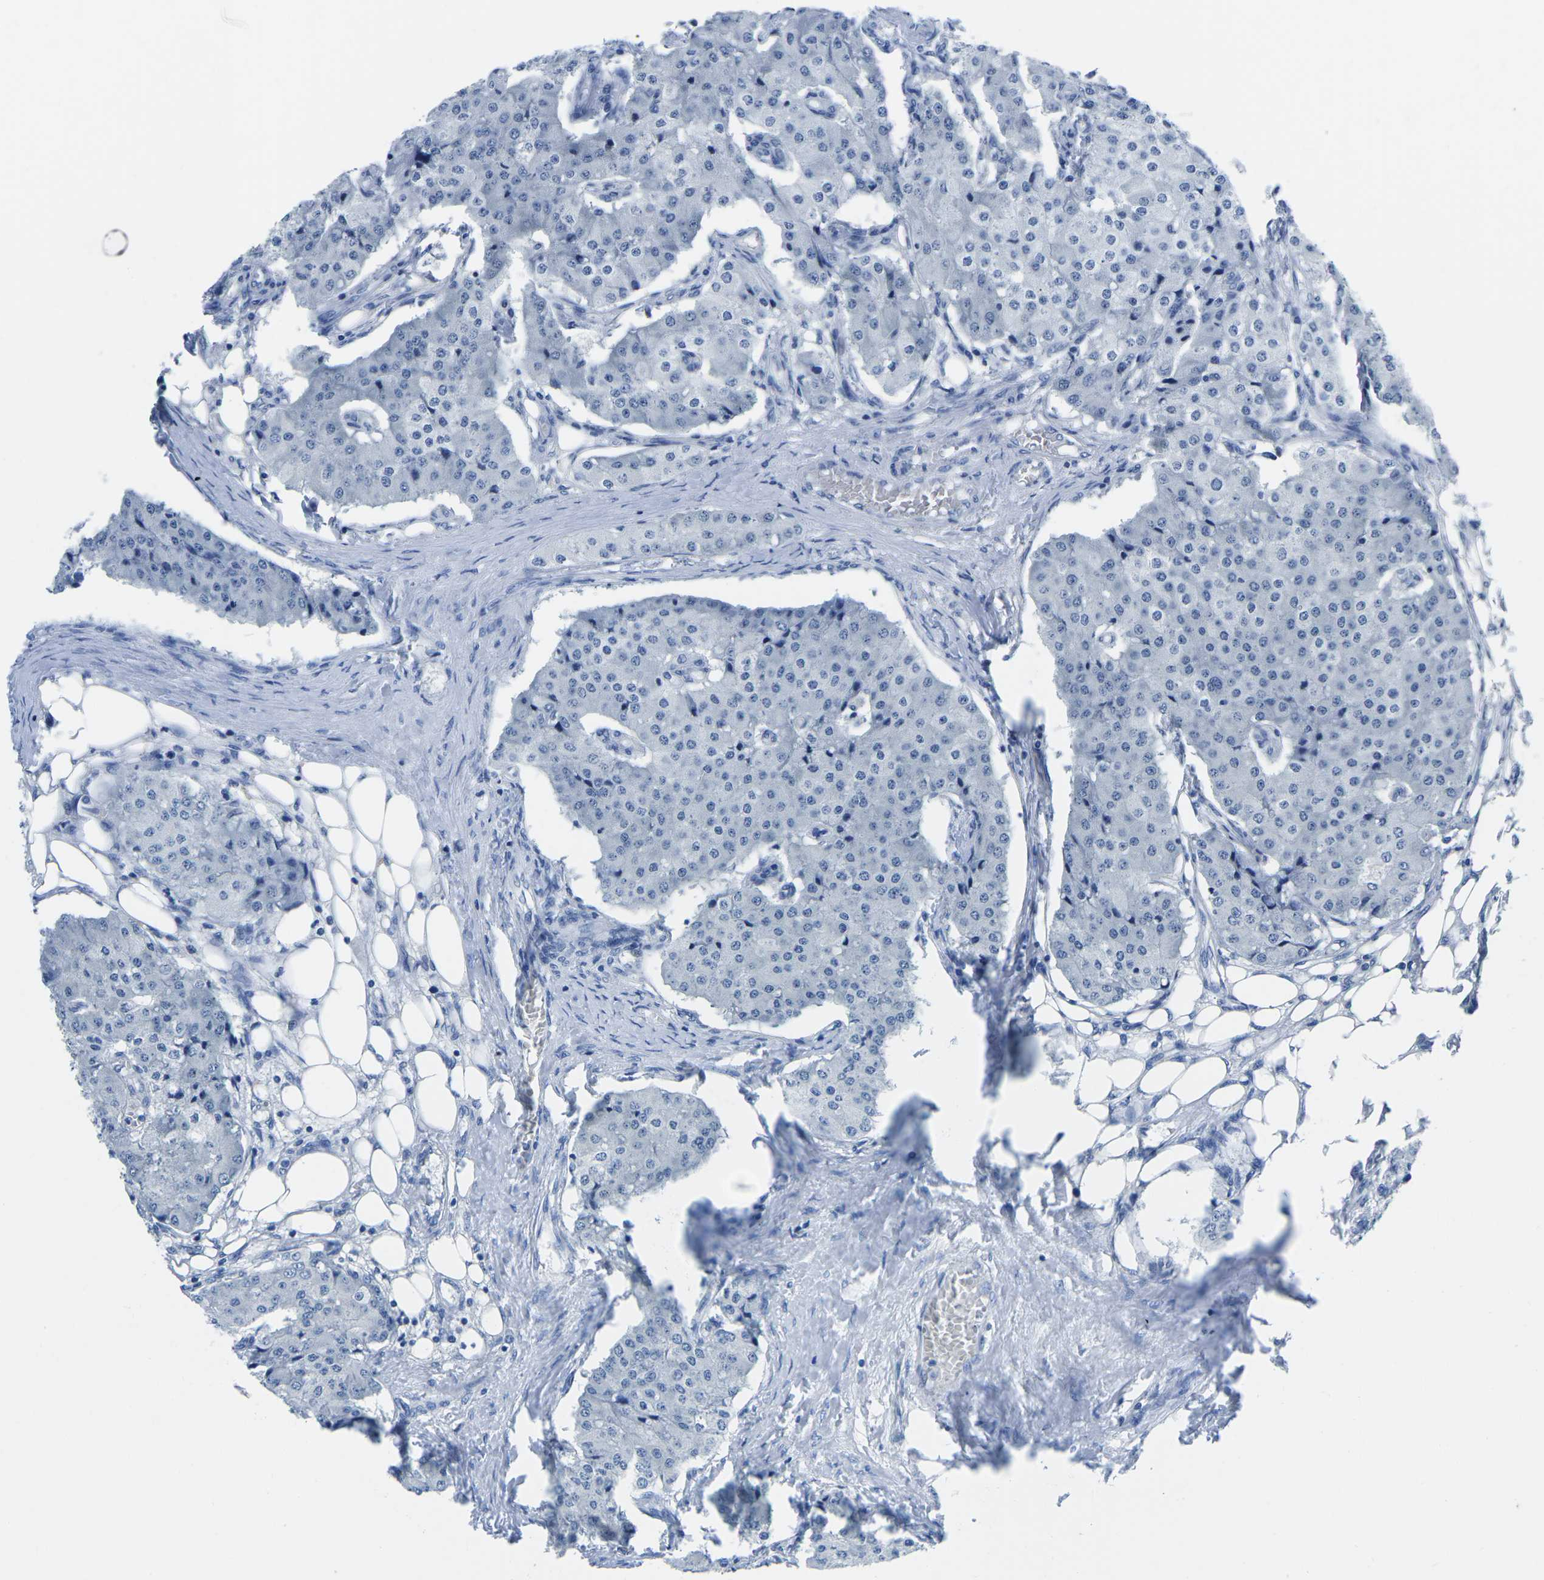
{"staining": {"intensity": "negative", "quantity": "none", "location": "none"}, "tissue": "carcinoid", "cell_type": "Tumor cells", "image_type": "cancer", "snomed": [{"axis": "morphology", "description": "Carcinoid, malignant, NOS"}, {"axis": "topography", "description": "Colon"}], "caption": "Carcinoid was stained to show a protein in brown. There is no significant expression in tumor cells. The staining is performed using DAB (3,3'-diaminobenzidine) brown chromogen with nuclei counter-stained in using hematoxylin.", "gene": "CYP1A2", "patient": {"sex": "female", "age": 52}}